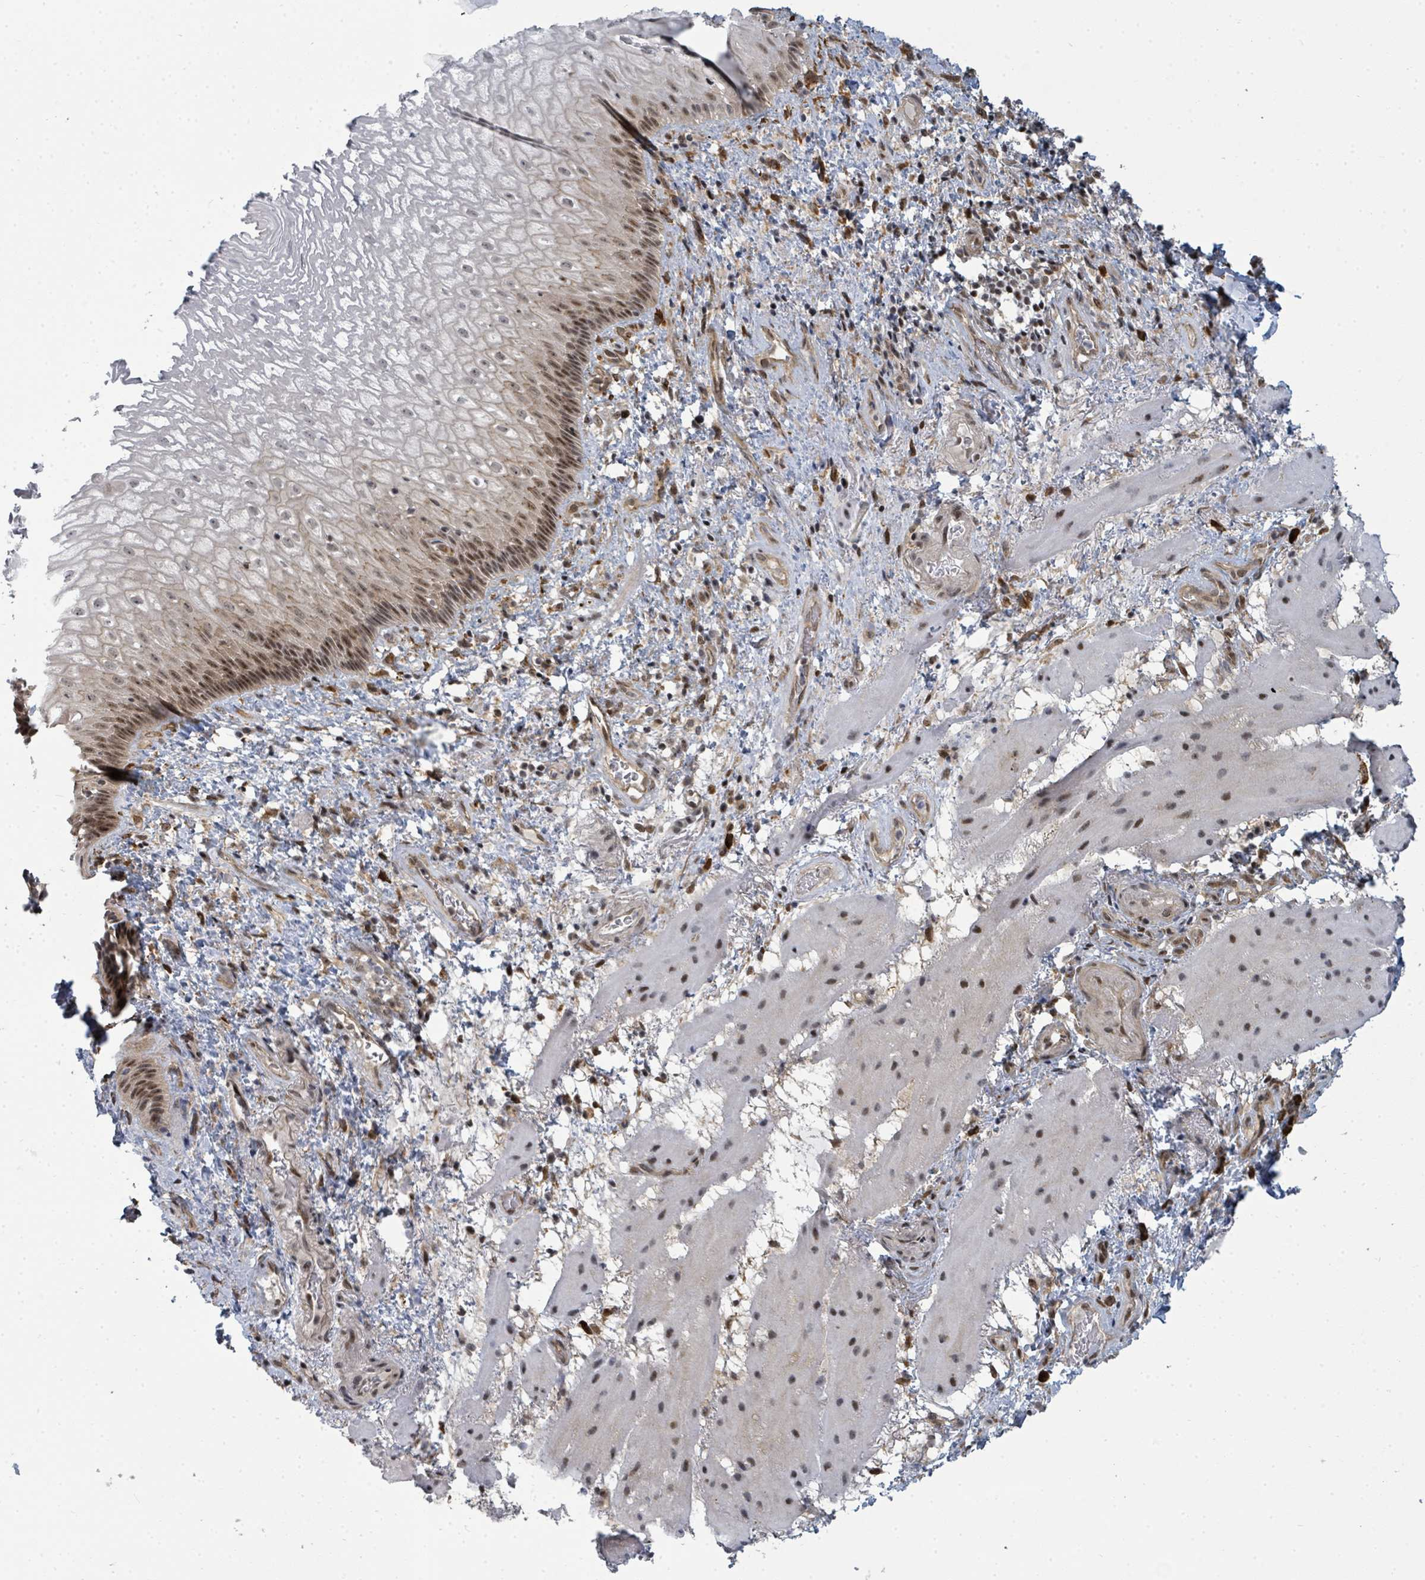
{"staining": {"intensity": "moderate", "quantity": "25%-75%", "location": "cytoplasmic/membranous,nuclear"}, "tissue": "esophagus", "cell_type": "Squamous epithelial cells", "image_type": "normal", "snomed": [{"axis": "morphology", "description": "Normal tissue, NOS"}, {"axis": "topography", "description": "Esophagus"}], "caption": "DAB (3,3'-diaminobenzidine) immunohistochemical staining of unremarkable esophagus displays moderate cytoplasmic/membranous,nuclear protein expression in about 25%-75% of squamous epithelial cells.", "gene": "PSMG2", "patient": {"sex": "female", "age": 75}}